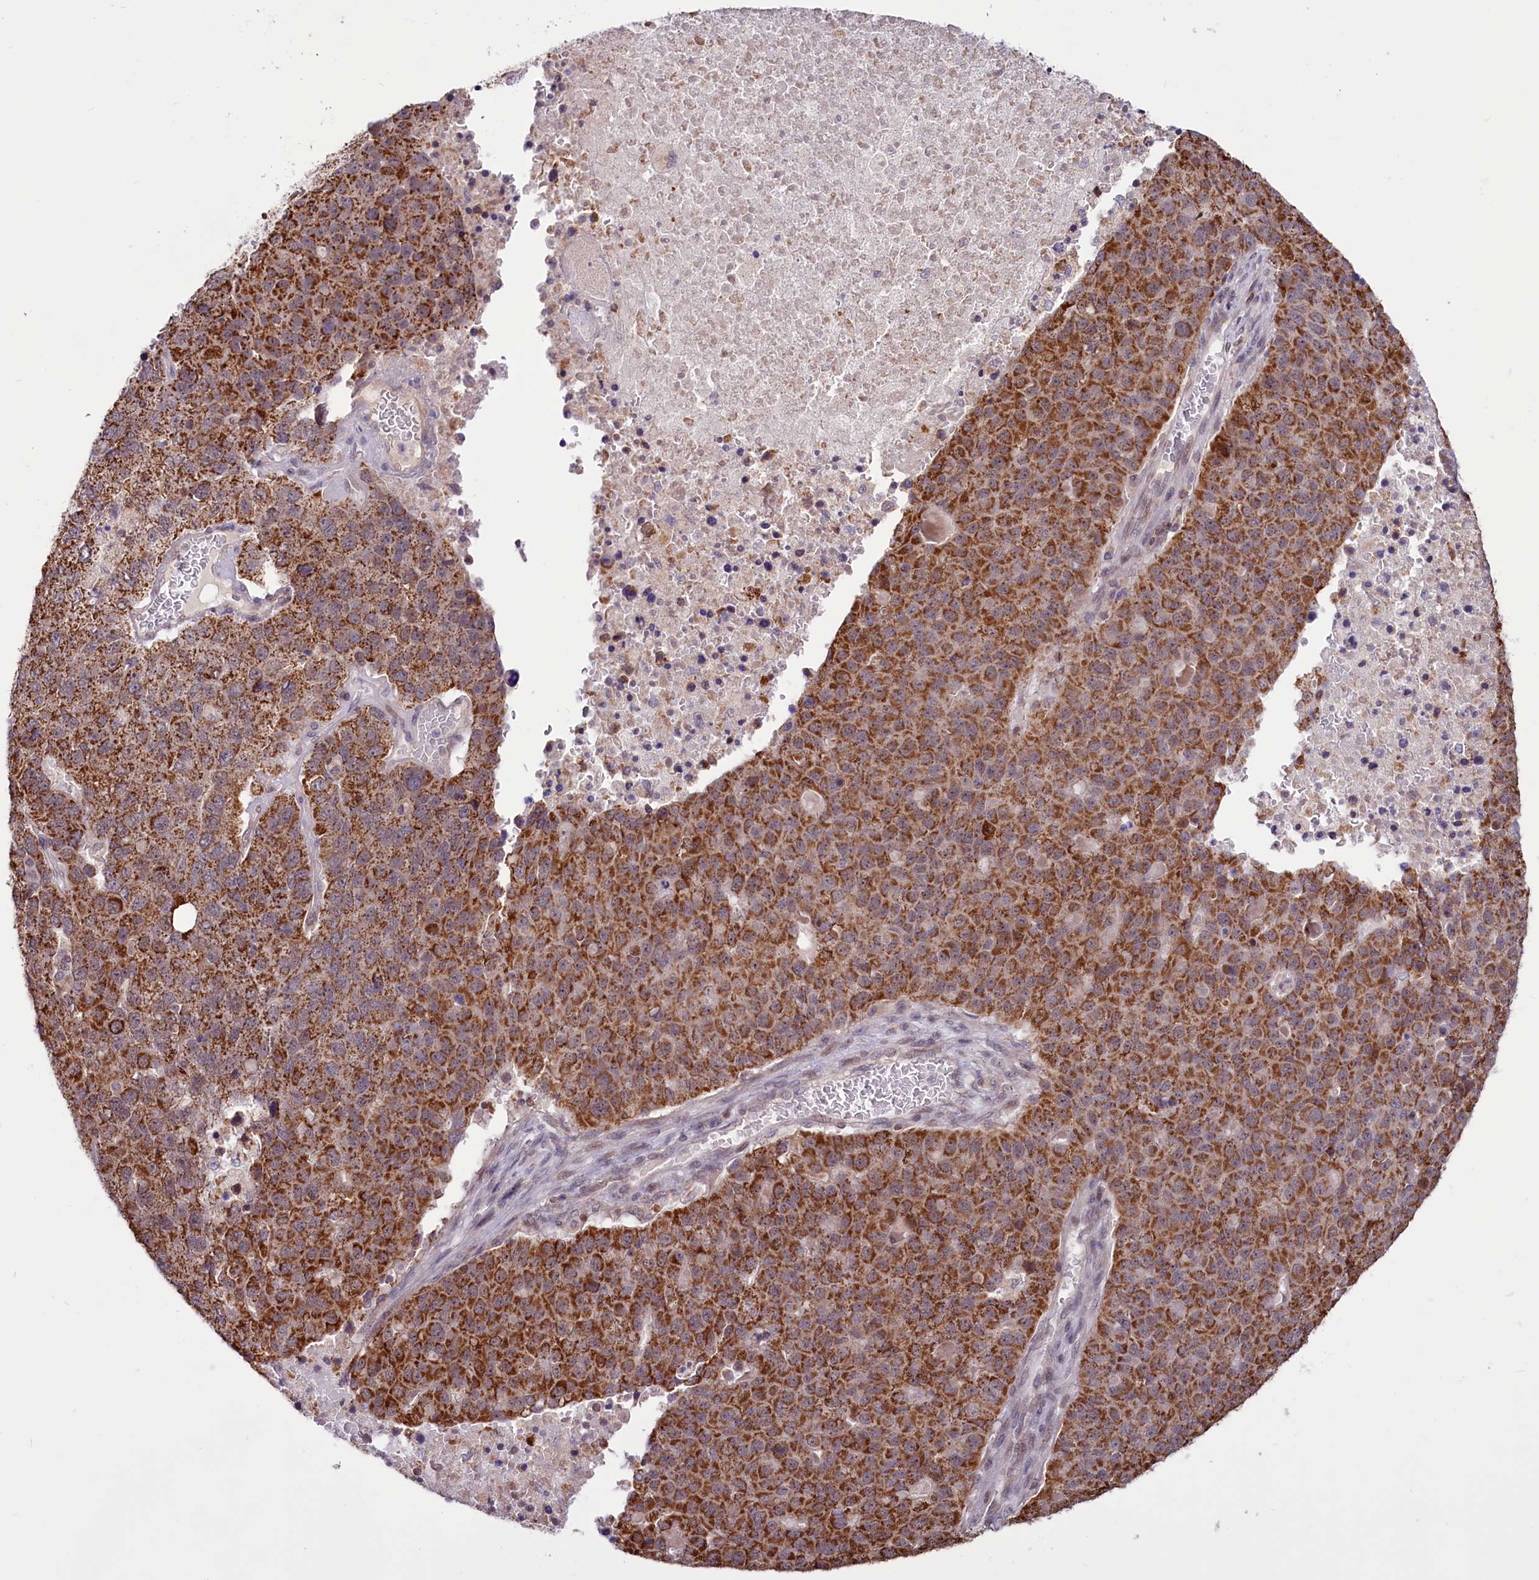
{"staining": {"intensity": "strong", "quantity": ">75%", "location": "cytoplasmic/membranous"}, "tissue": "pancreatic cancer", "cell_type": "Tumor cells", "image_type": "cancer", "snomed": [{"axis": "morphology", "description": "Adenocarcinoma, NOS"}, {"axis": "topography", "description": "Pancreas"}], "caption": "Strong cytoplasmic/membranous positivity is present in about >75% of tumor cells in pancreatic adenocarcinoma. Ihc stains the protein in brown and the nuclei are stained blue.", "gene": "PHC3", "patient": {"sex": "female", "age": 61}}